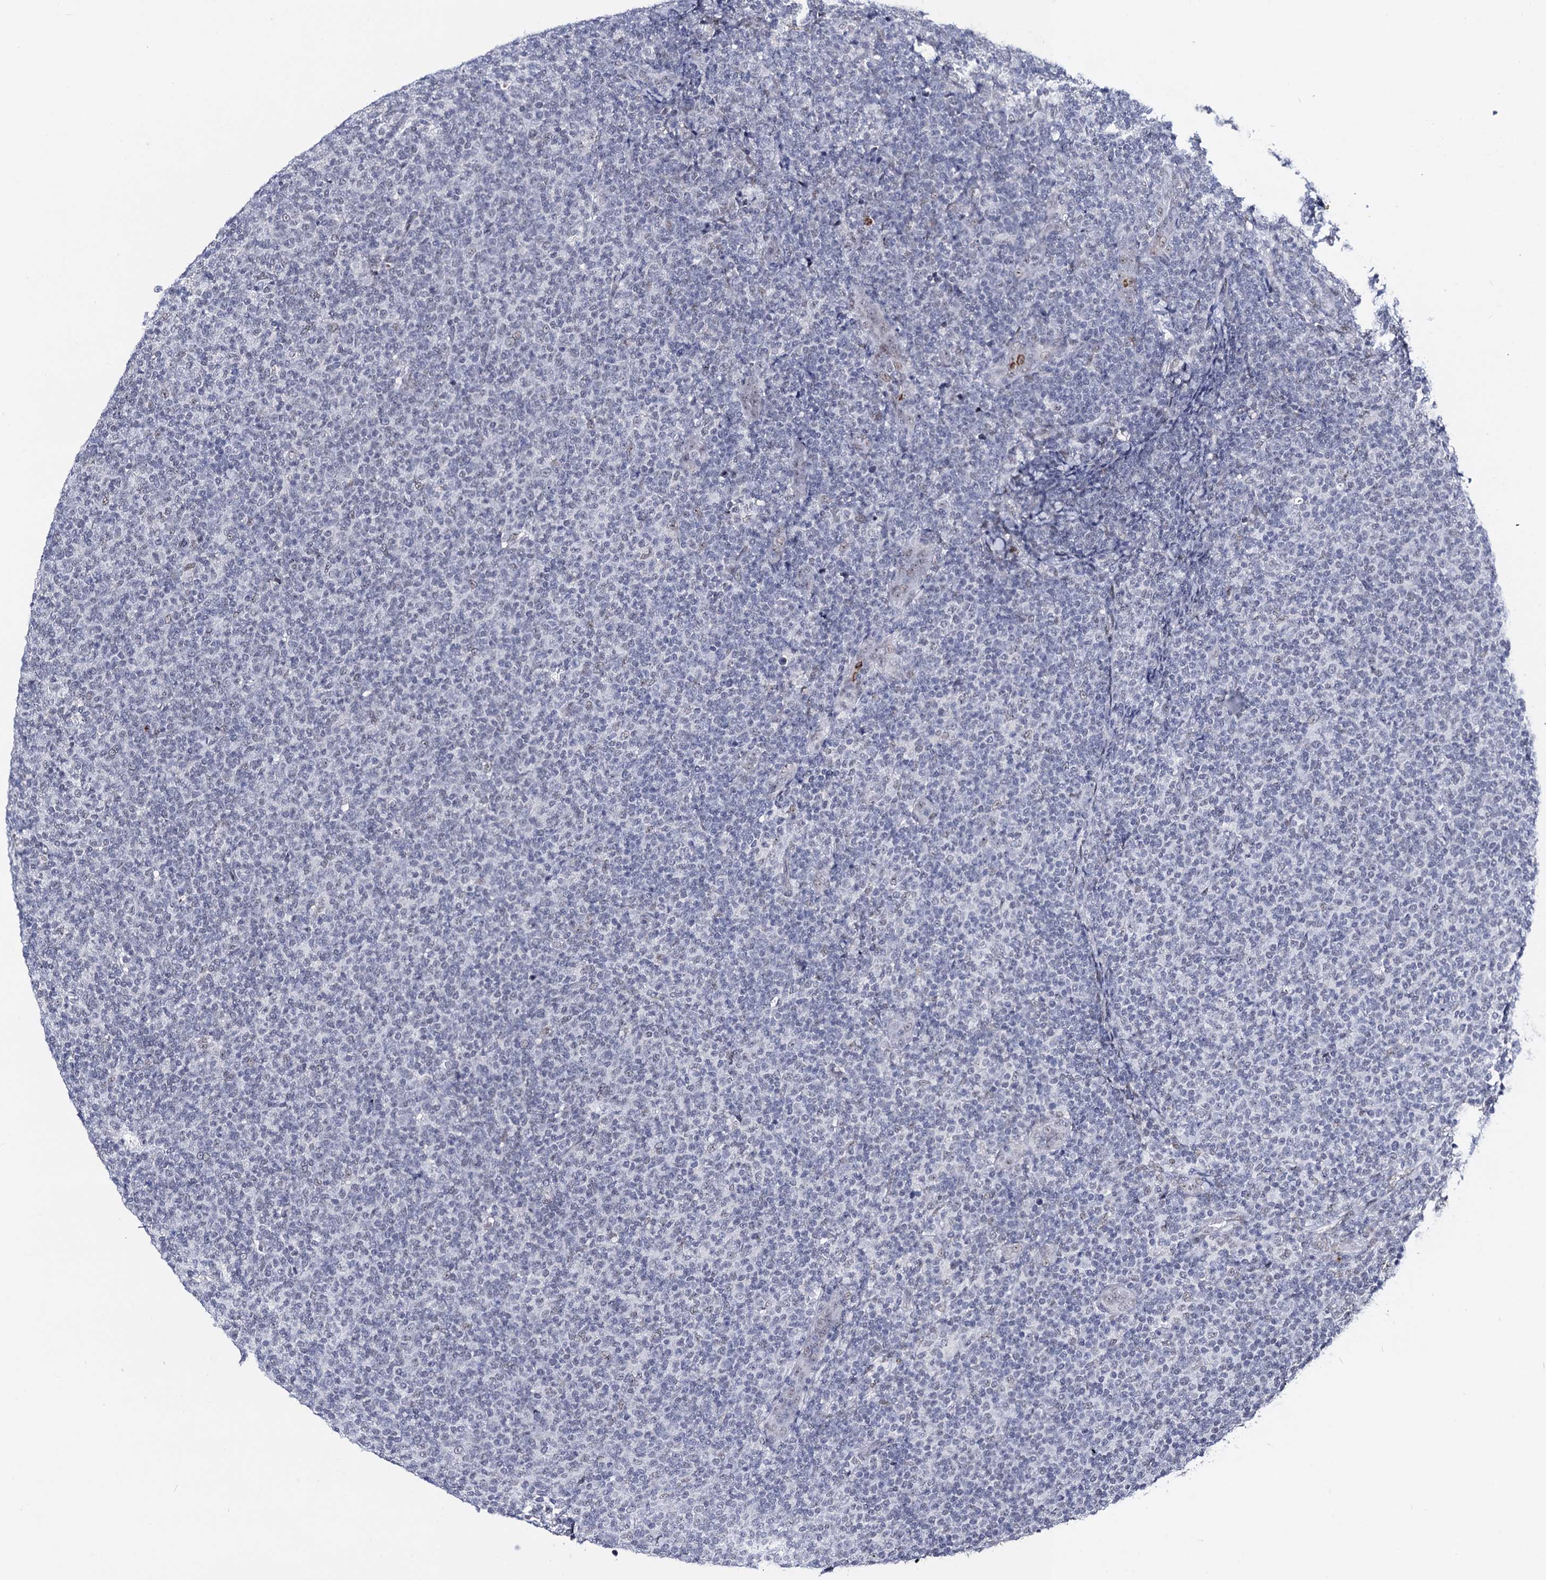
{"staining": {"intensity": "negative", "quantity": "none", "location": "none"}, "tissue": "lymphoma", "cell_type": "Tumor cells", "image_type": "cancer", "snomed": [{"axis": "morphology", "description": "Malignant lymphoma, non-Hodgkin's type, Low grade"}, {"axis": "topography", "description": "Lymph node"}], "caption": "IHC image of neoplastic tissue: lymphoma stained with DAB (3,3'-diaminobenzidine) reveals no significant protein positivity in tumor cells. (DAB (3,3'-diaminobenzidine) immunohistochemistry with hematoxylin counter stain).", "gene": "SFSWAP", "patient": {"sex": "male", "age": 66}}